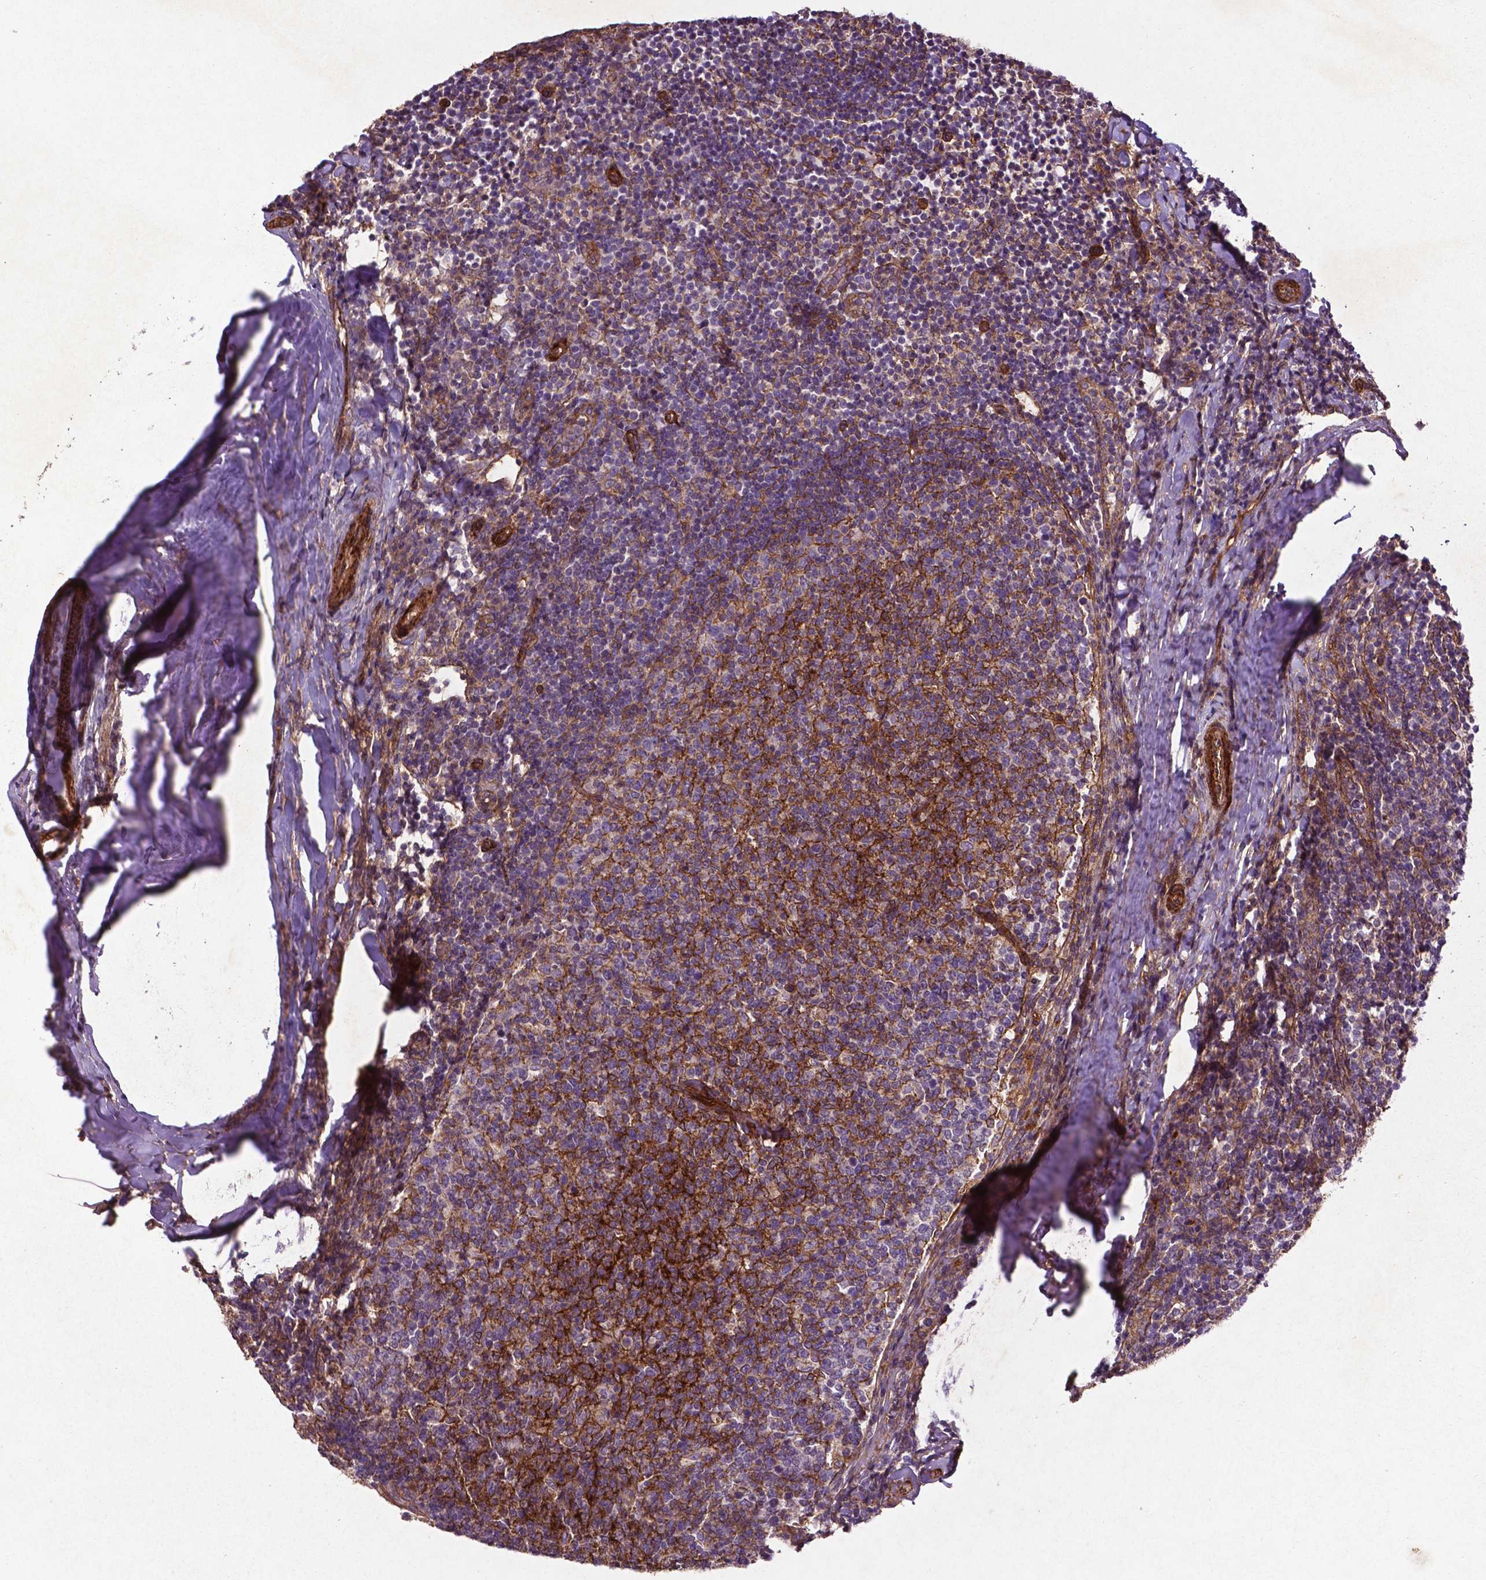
{"staining": {"intensity": "moderate", "quantity": "25%-75%", "location": "cytoplasmic/membranous"}, "tissue": "tonsil", "cell_type": "Germinal center cells", "image_type": "normal", "snomed": [{"axis": "morphology", "description": "Normal tissue, NOS"}, {"axis": "topography", "description": "Tonsil"}], "caption": "Immunohistochemical staining of benign human tonsil exhibits 25%-75% levels of moderate cytoplasmic/membranous protein positivity in approximately 25%-75% of germinal center cells.", "gene": "RRAS", "patient": {"sex": "female", "age": 10}}